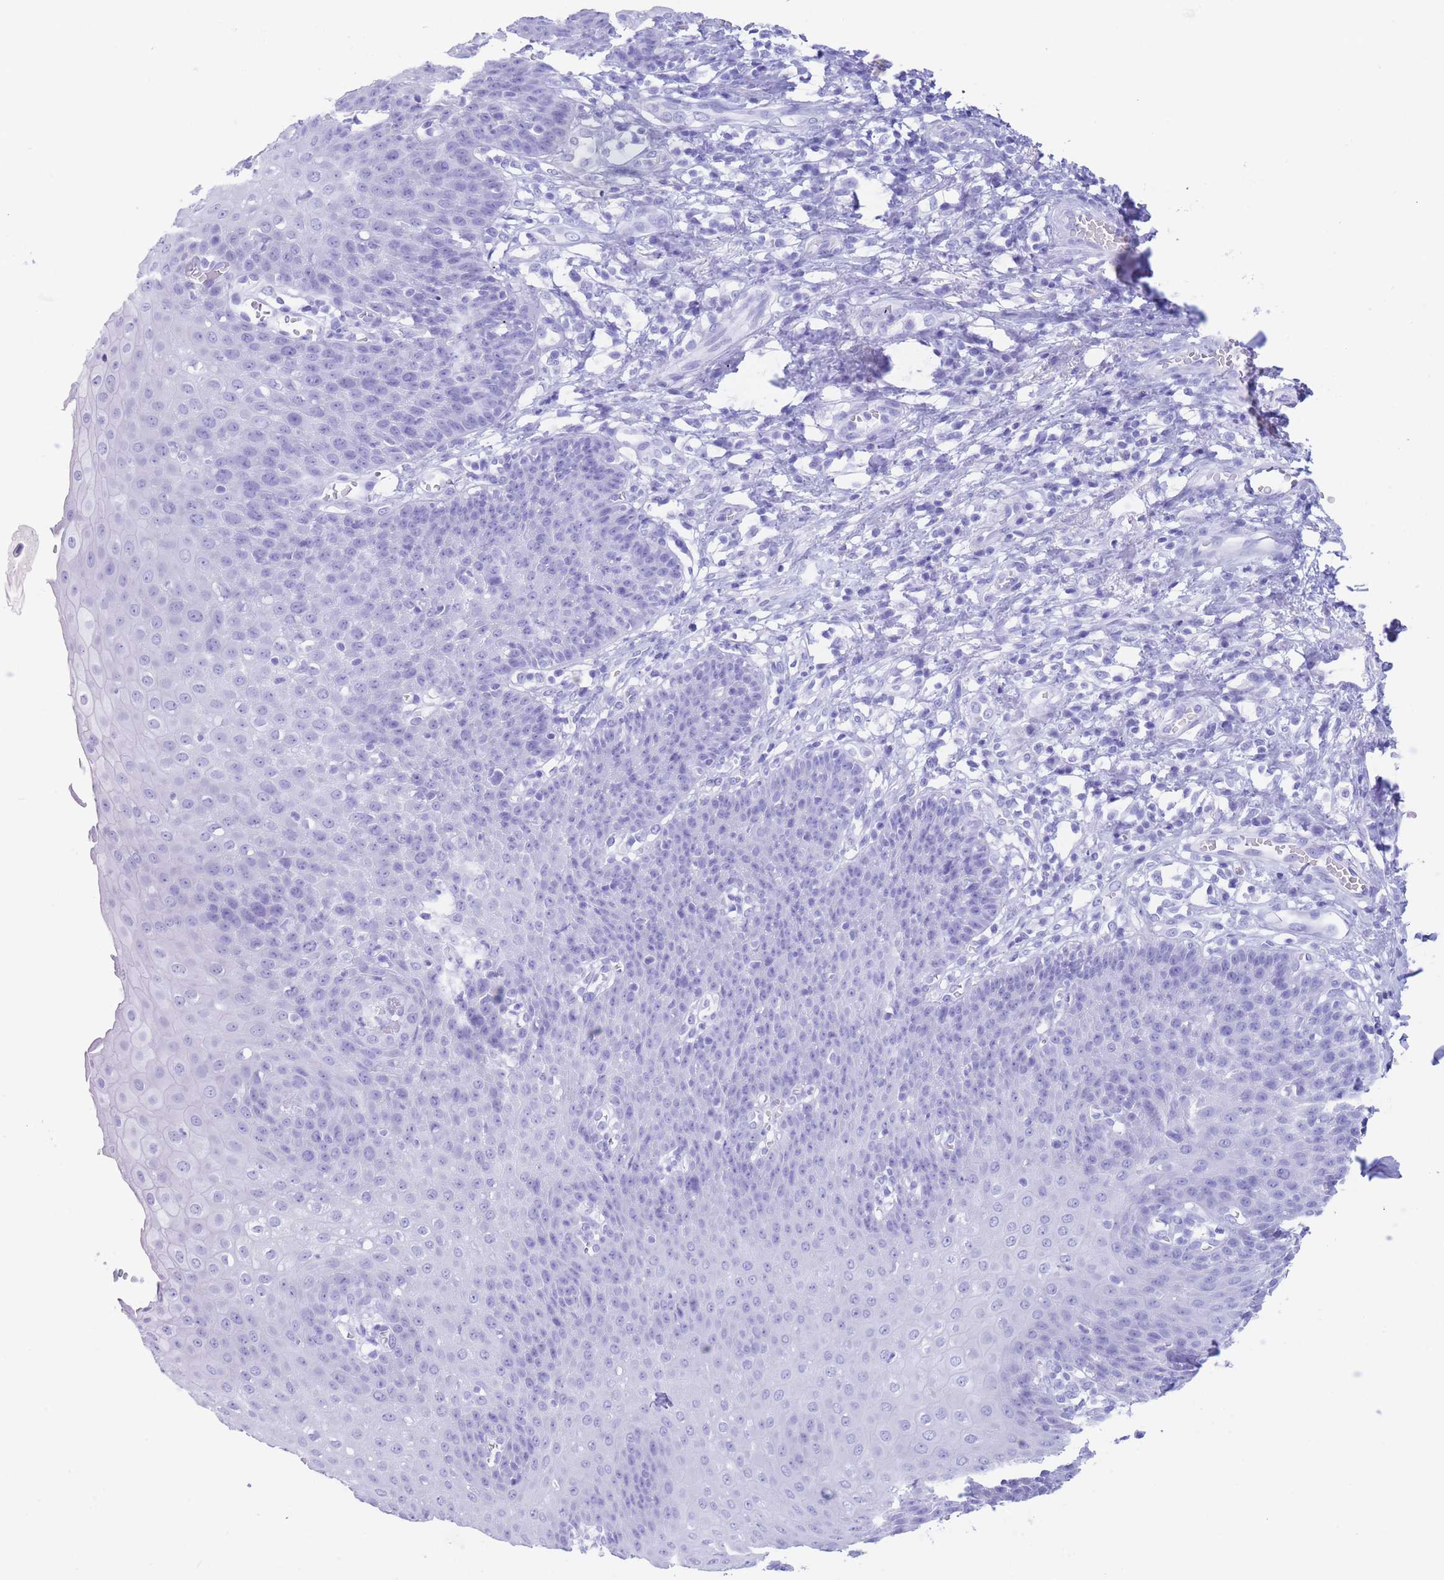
{"staining": {"intensity": "negative", "quantity": "none", "location": "none"}, "tissue": "esophagus", "cell_type": "Squamous epithelial cells", "image_type": "normal", "snomed": [{"axis": "morphology", "description": "Normal tissue, NOS"}, {"axis": "topography", "description": "Esophagus"}], "caption": "Immunohistochemistry photomicrograph of unremarkable esophagus: esophagus stained with DAB (3,3'-diaminobenzidine) exhibits no significant protein staining in squamous epithelial cells.", "gene": "SLCO1B1", "patient": {"sex": "male", "age": 71}}